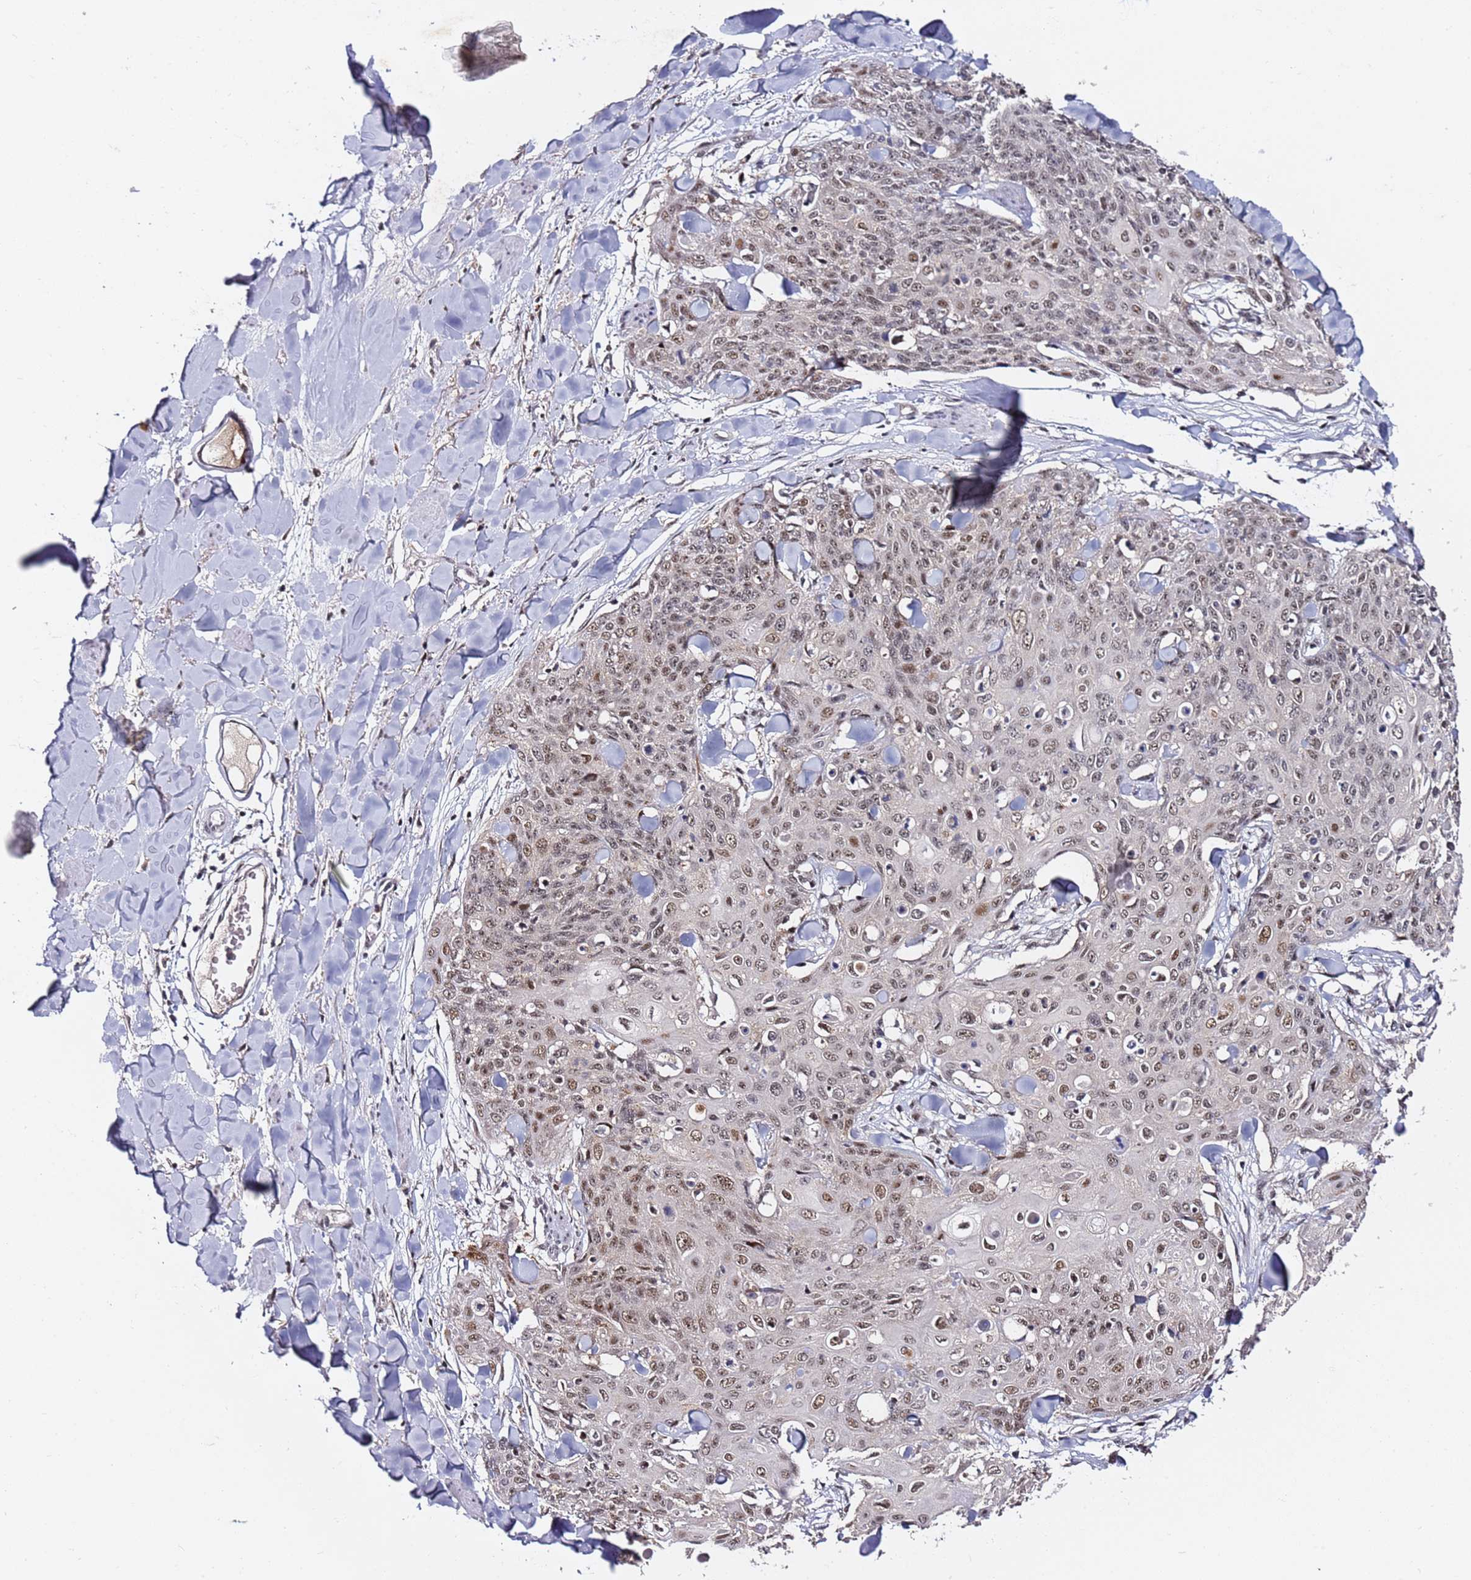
{"staining": {"intensity": "moderate", "quantity": ">75%", "location": "nuclear"}, "tissue": "skin cancer", "cell_type": "Tumor cells", "image_type": "cancer", "snomed": [{"axis": "morphology", "description": "Squamous cell carcinoma, NOS"}, {"axis": "topography", "description": "Skin"}, {"axis": "topography", "description": "Vulva"}], "caption": "Immunohistochemistry (IHC) of human skin cancer reveals medium levels of moderate nuclear positivity in about >75% of tumor cells.", "gene": "FCF1", "patient": {"sex": "female", "age": 85}}